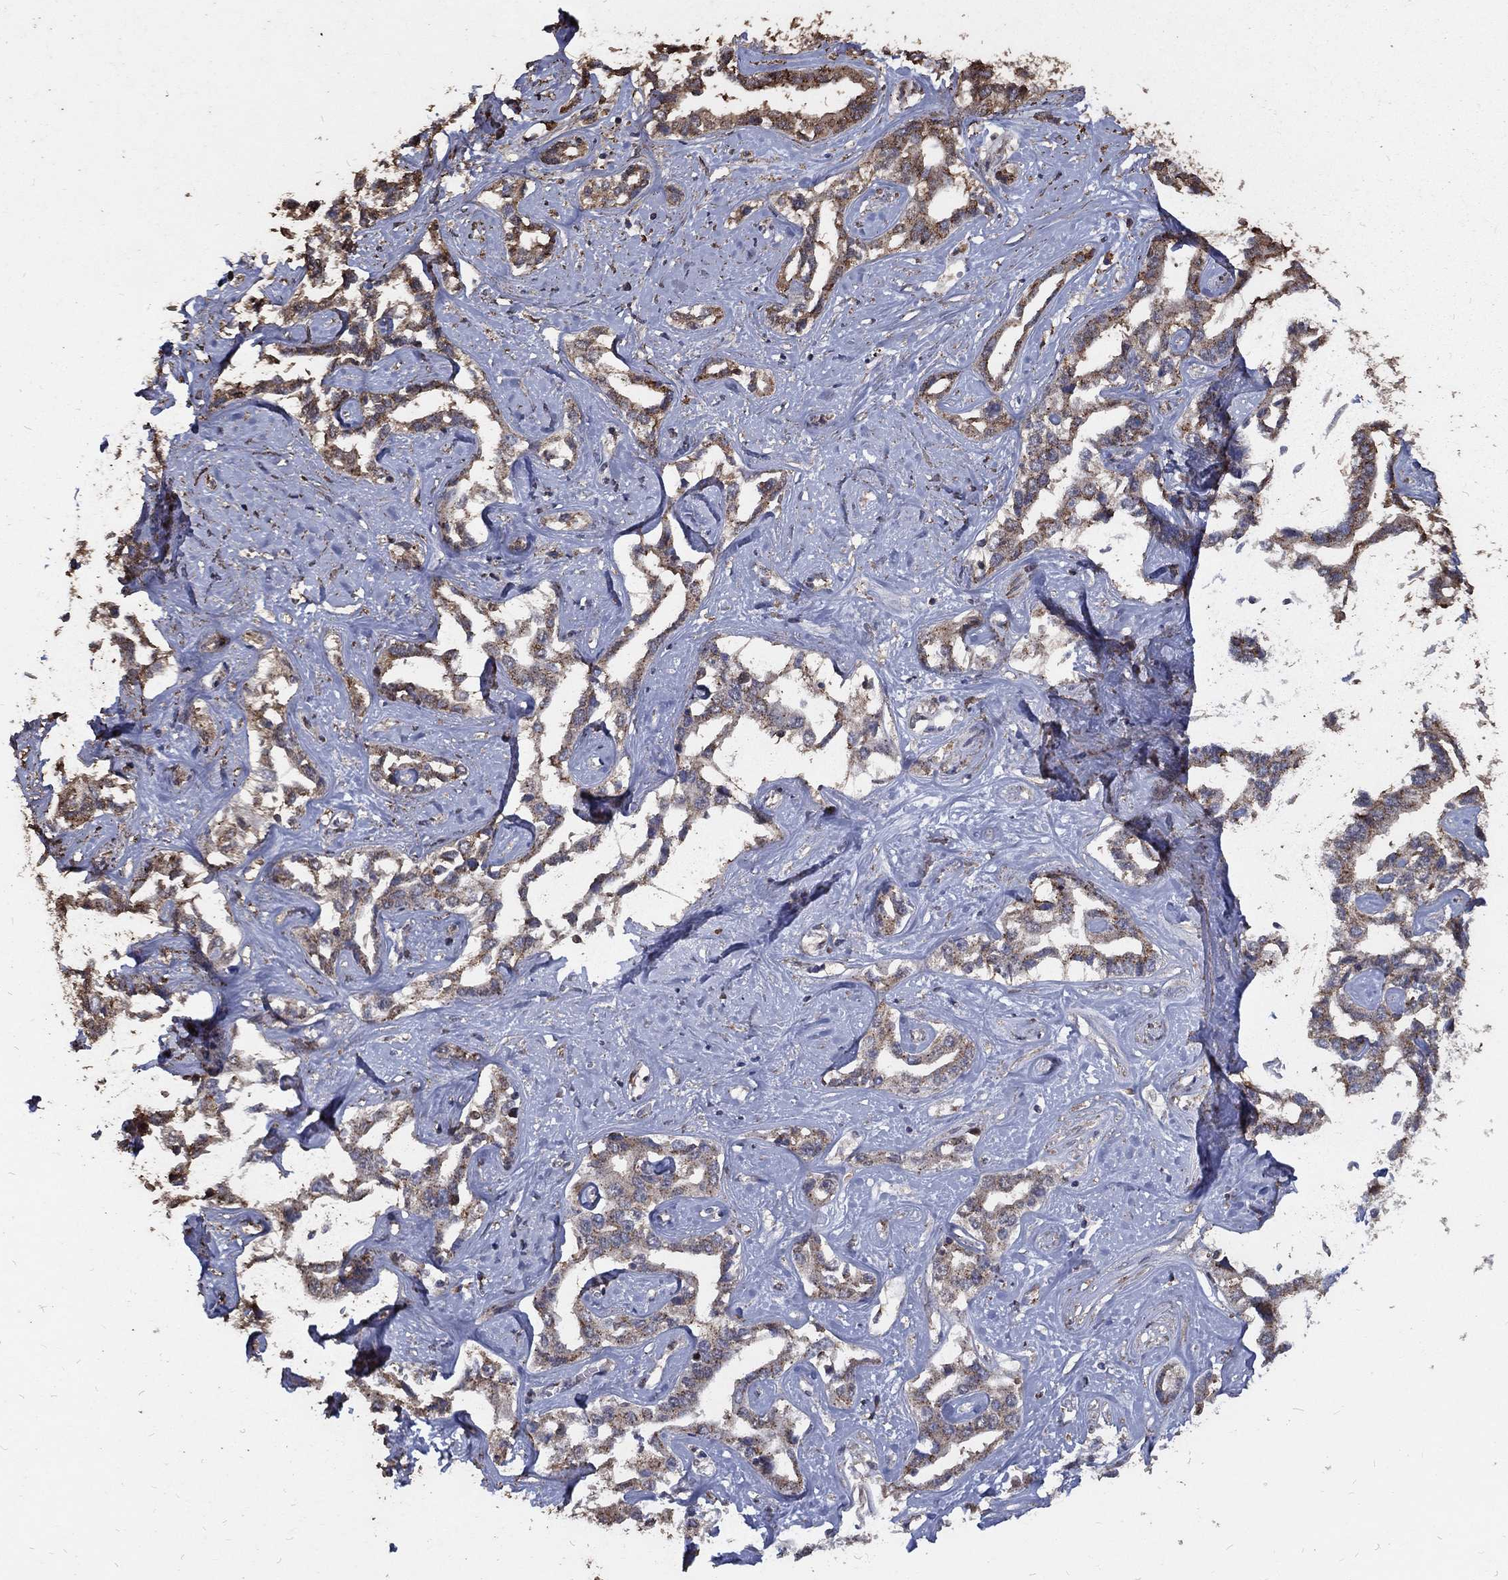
{"staining": {"intensity": "moderate", "quantity": ">75%", "location": "cytoplasmic/membranous"}, "tissue": "liver cancer", "cell_type": "Tumor cells", "image_type": "cancer", "snomed": [{"axis": "morphology", "description": "Cholangiocarcinoma"}, {"axis": "topography", "description": "Liver"}], "caption": "High-magnification brightfield microscopy of liver cancer (cholangiocarcinoma) stained with DAB (3,3'-diaminobenzidine) (brown) and counterstained with hematoxylin (blue). tumor cells exhibit moderate cytoplasmic/membranous expression is present in approximately>75% of cells.", "gene": "GPR183", "patient": {"sex": "male", "age": 59}}